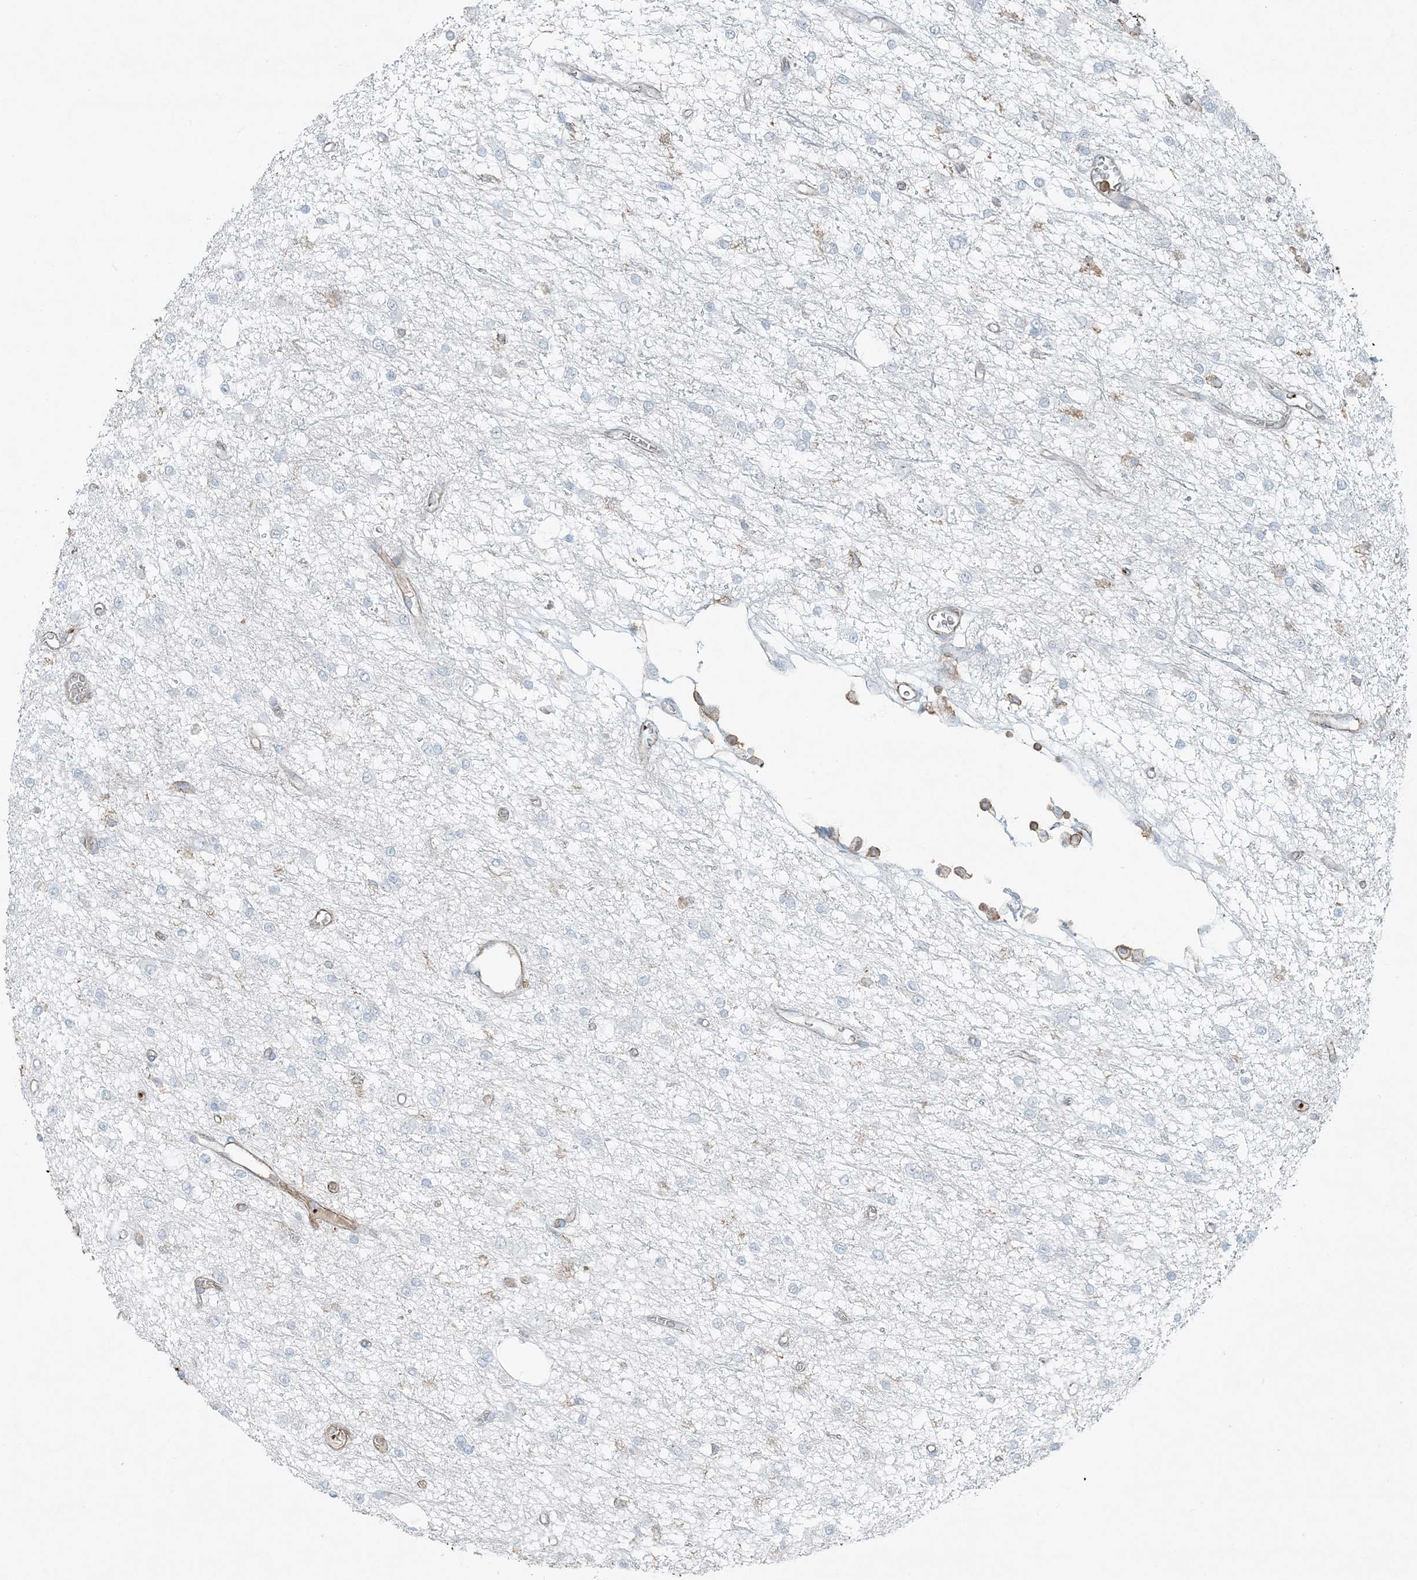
{"staining": {"intensity": "negative", "quantity": "none", "location": "none"}, "tissue": "glioma", "cell_type": "Tumor cells", "image_type": "cancer", "snomed": [{"axis": "morphology", "description": "Glioma, malignant, Low grade"}, {"axis": "topography", "description": "Brain"}], "caption": "Immunohistochemistry of malignant glioma (low-grade) demonstrates no staining in tumor cells. The staining is performed using DAB brown chromogen with nuclei counter-stained in using hematoxylin.", "gene": "APOBEC3C", "patient": {"sex": "male", "age": 38}}